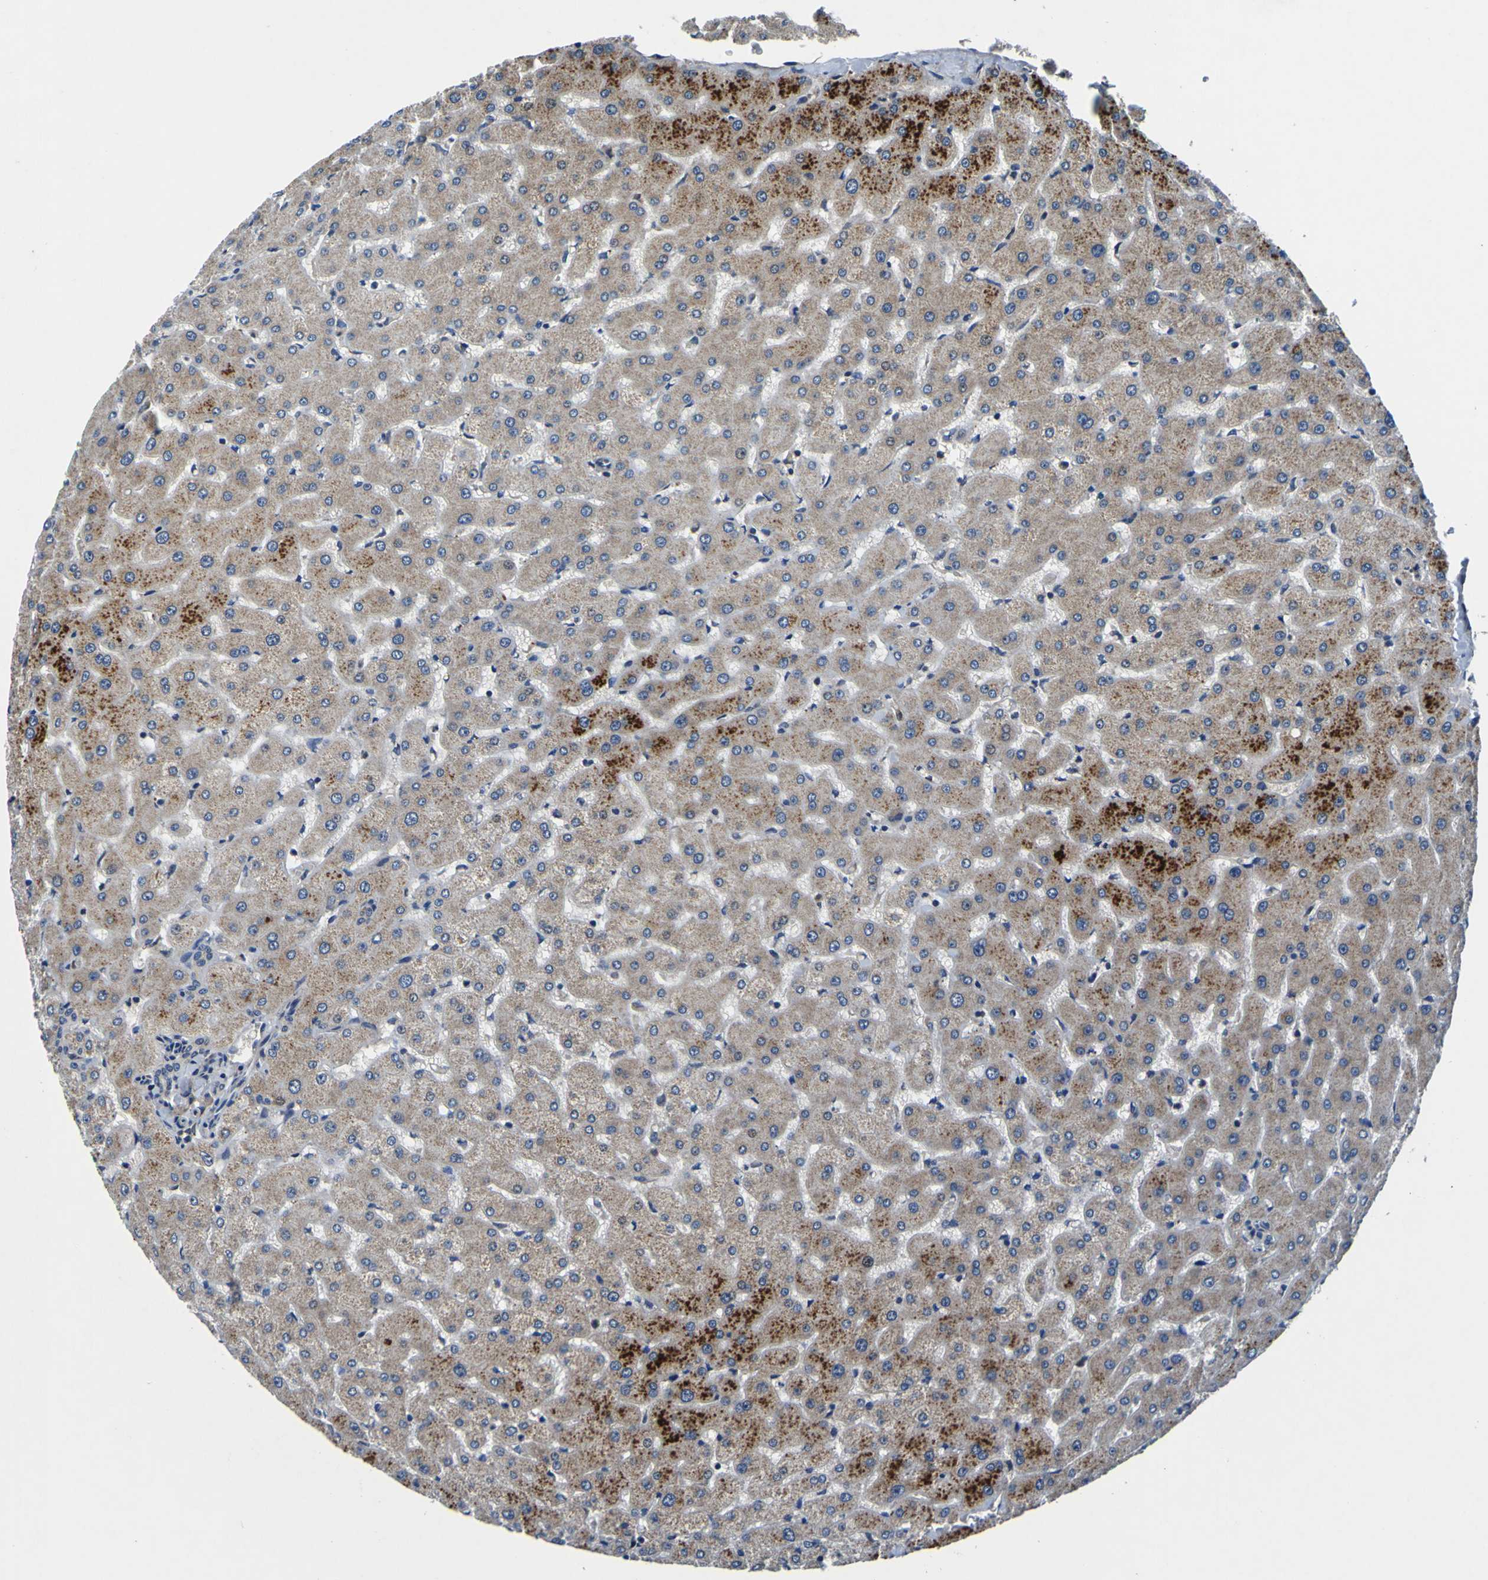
{"staining": {"intensity": "negative", "quantity": "none", "location": "none"}, "tissue": "liver", "cell_type": "Cholangiocytes", "image_type": "normal", "snomed": [{"axis": "morphology", "description": "Normal tissue, NOS"}, {"axis": "topography", "description": "Liver"}], "caption": "DAB immunohistochemical staining of benign liver displays no significant positivity in cholangiocytes. The staining was performed using DAB to visualize the protein expression in brown, while the nuclei were stained in blue with hematoxylin (Magnification: 20x).", "gene": "EPHB4", "patient": {"sex": "female", "age": 63}}